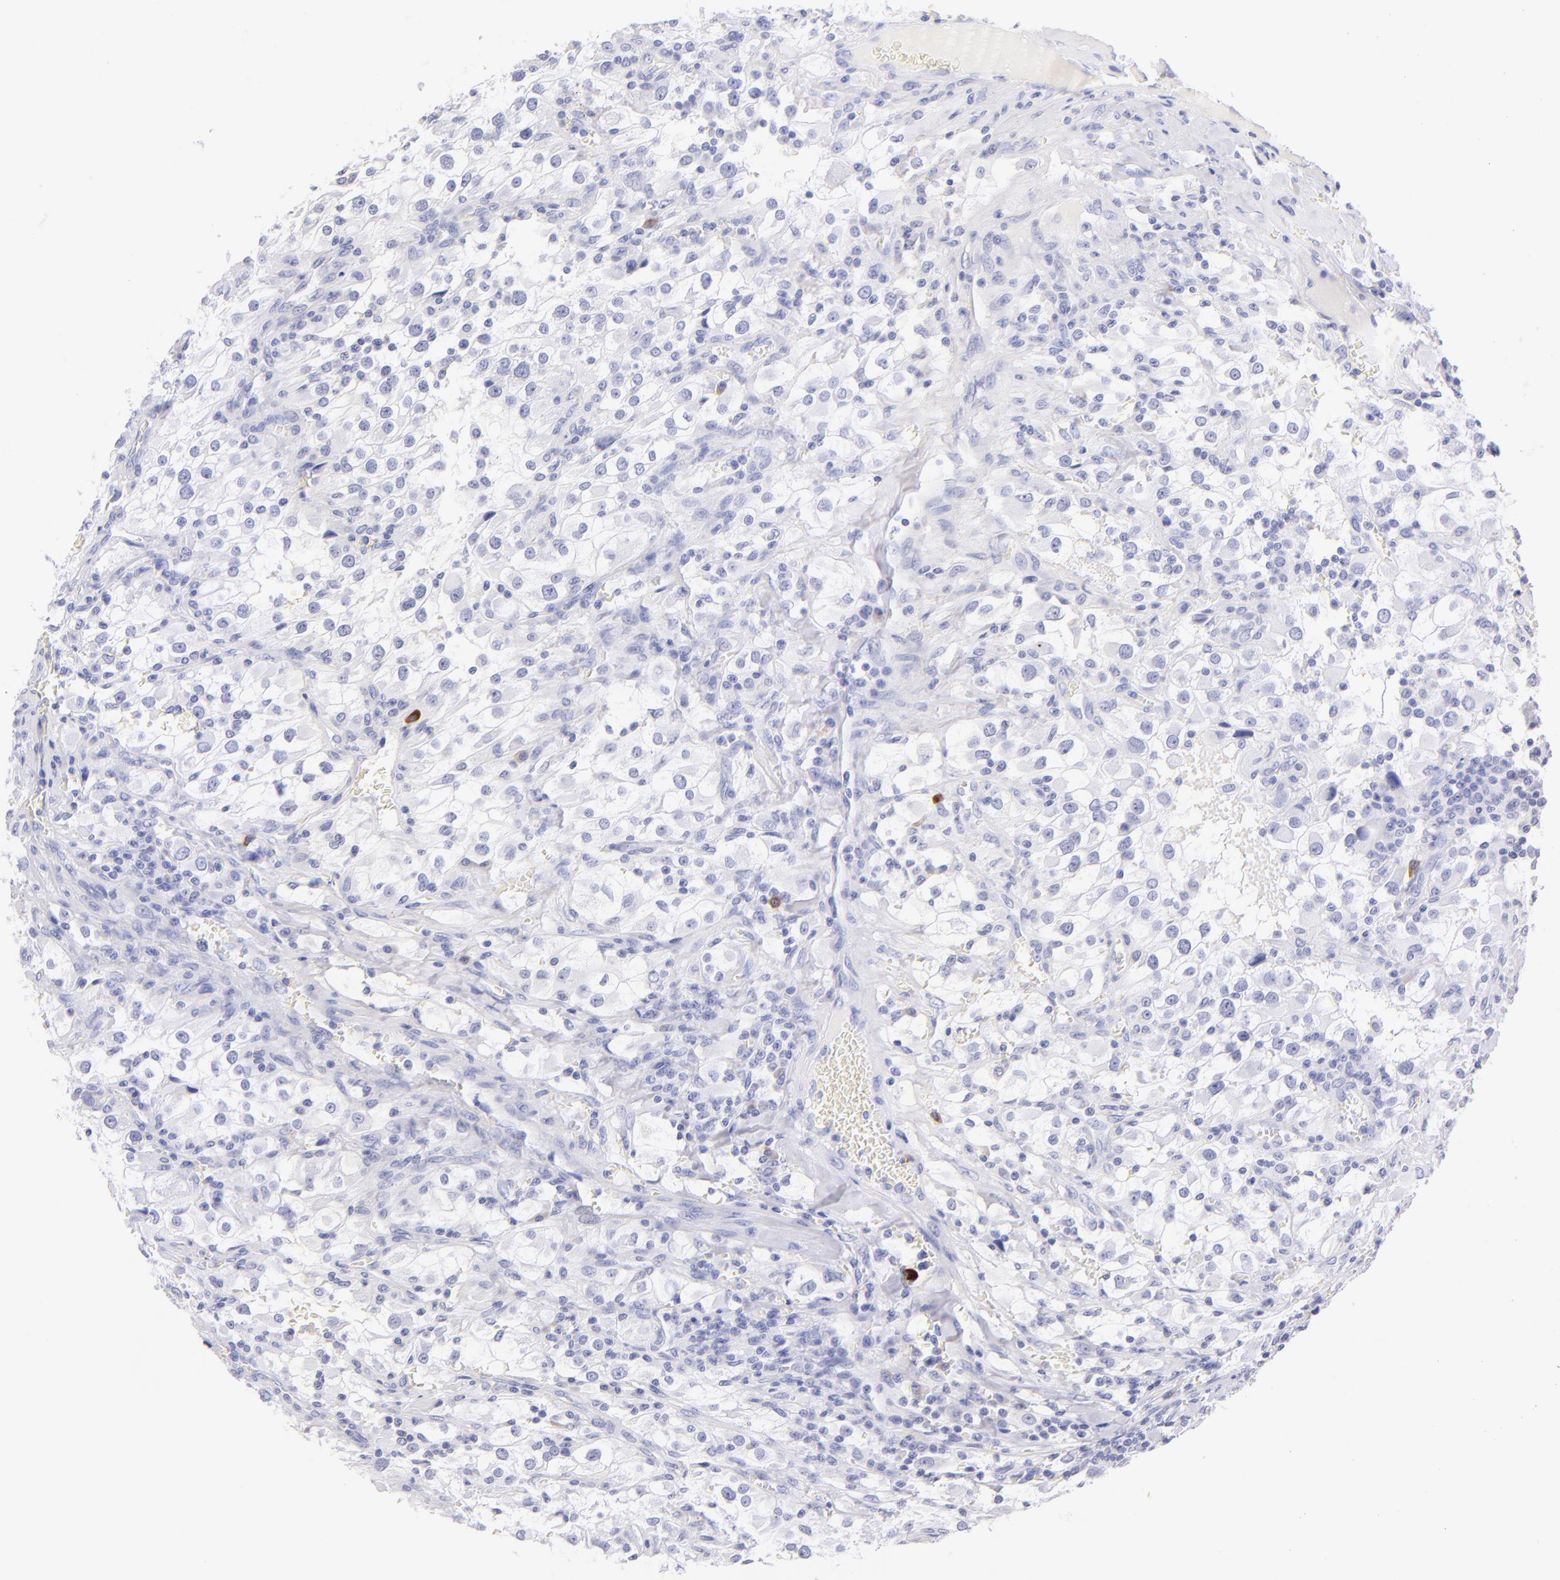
{"staining": {"intensity": "negative", "quantity": "none", "location": "none"}, "tissue": "renal cancer", "cell_type": "Tumor cells", "image_type": "cancer", "snomed": [{"axis": "morphology", "description": "Adenocarcinoma, NOS"}, {"axis": "topography", "description": "Kidney"}], "caption": "High power microscopy histopathology image of an immunohistochemistry histopathology image of renal cancer, revealing no significant staining in tumor cells.", "gene": "SDC1", "patient": {"sex": "female", "age": 52}}